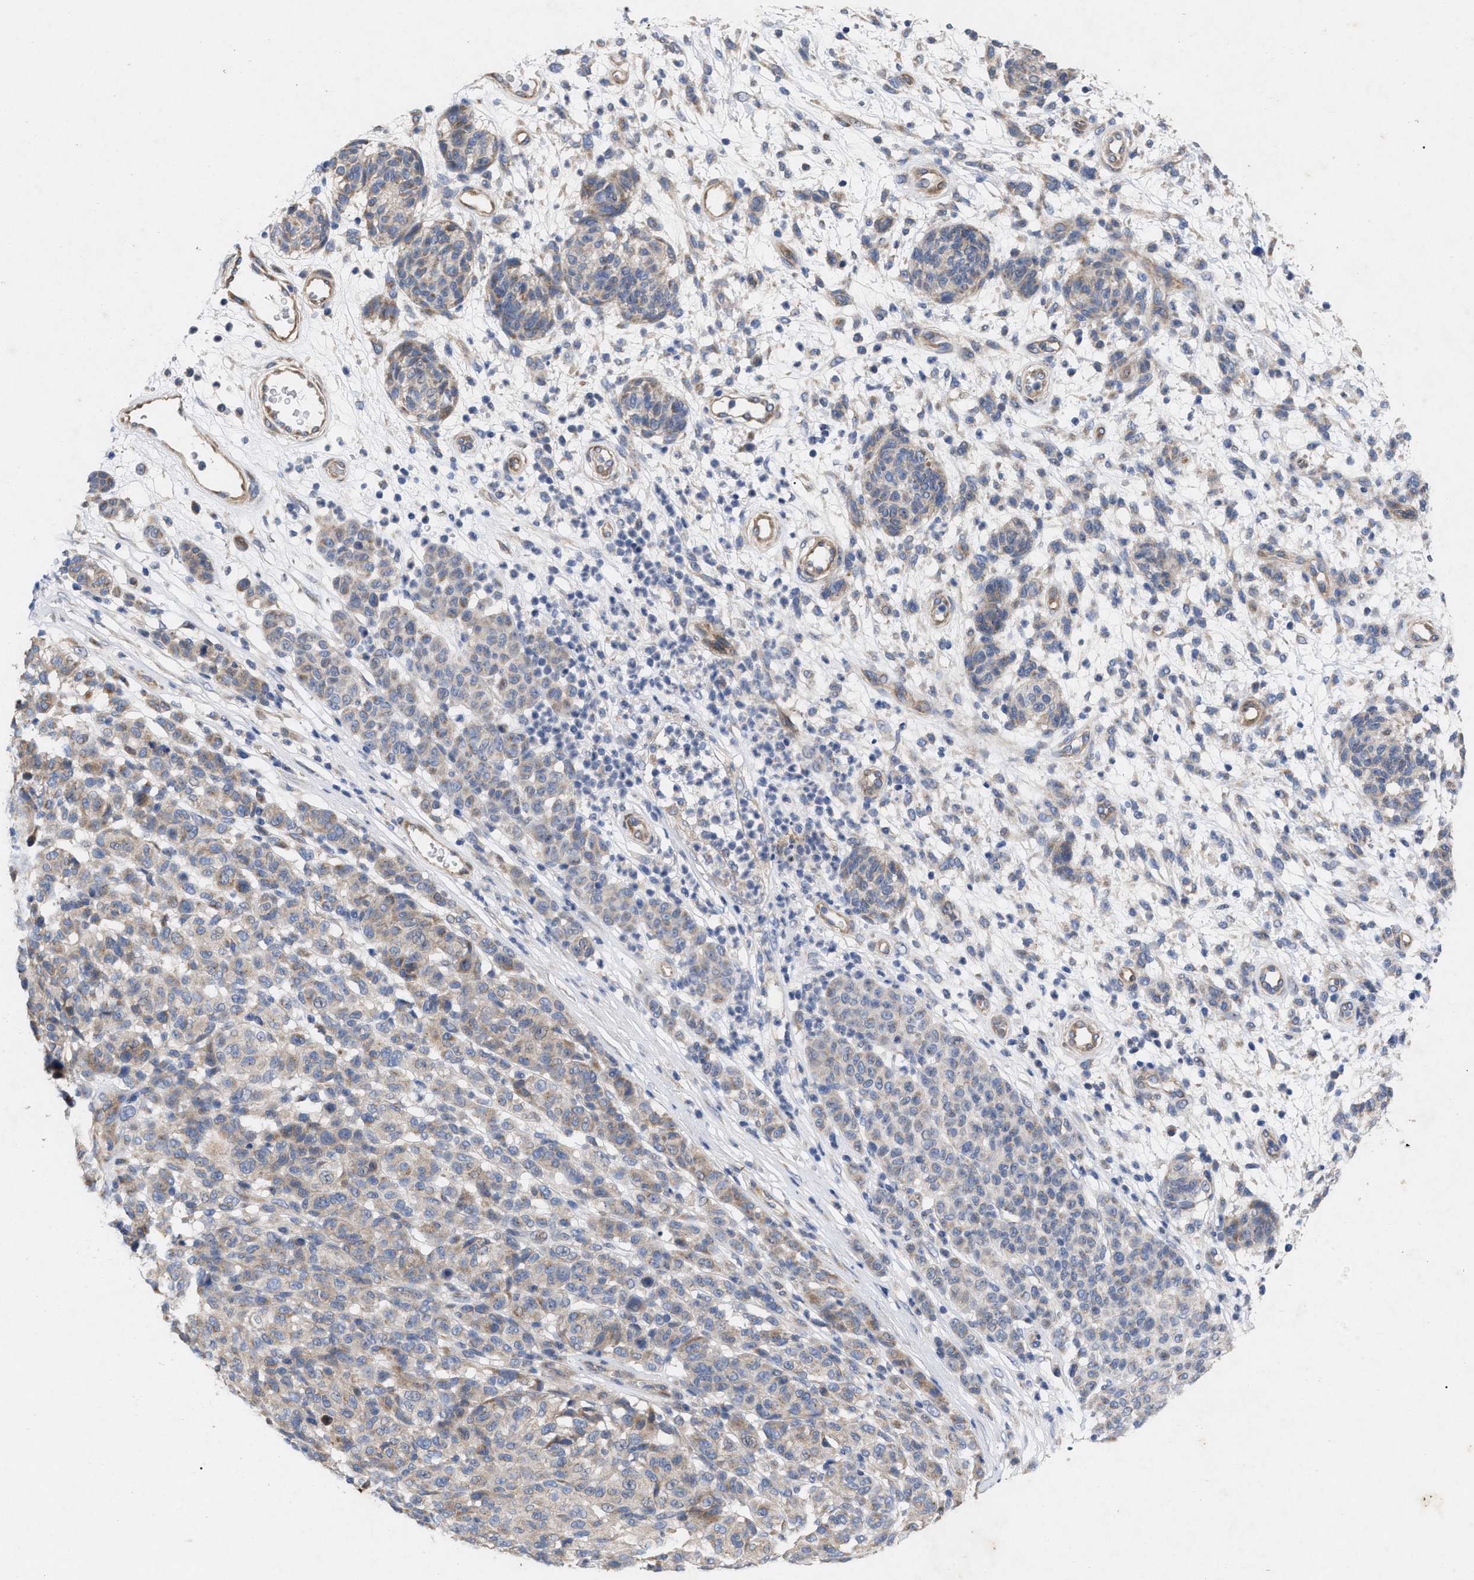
{"staining": {"intensity": "weak", "quantity": "25%-75%", "location": "cytoplasmic/membranous"}, "tissue": "melanoma", "cell_type": "Tumor cells", "image_type": "cancer", "snomed": [{"axis": "morphology", "description": "Malignant melanoma, NOS"}, {"axis": "topography", "description": "Skin"}], "caption": "Immunohistochemical staining of malignant melanoma displays low levels of weak cytoplasmic/membranous positivity in about 25%-75% of tumor cells. (Brightfield microscopy of DAB IHC at high magnification).", "gene": "VIP", "patient": {"sex": "male", "age": 59}}